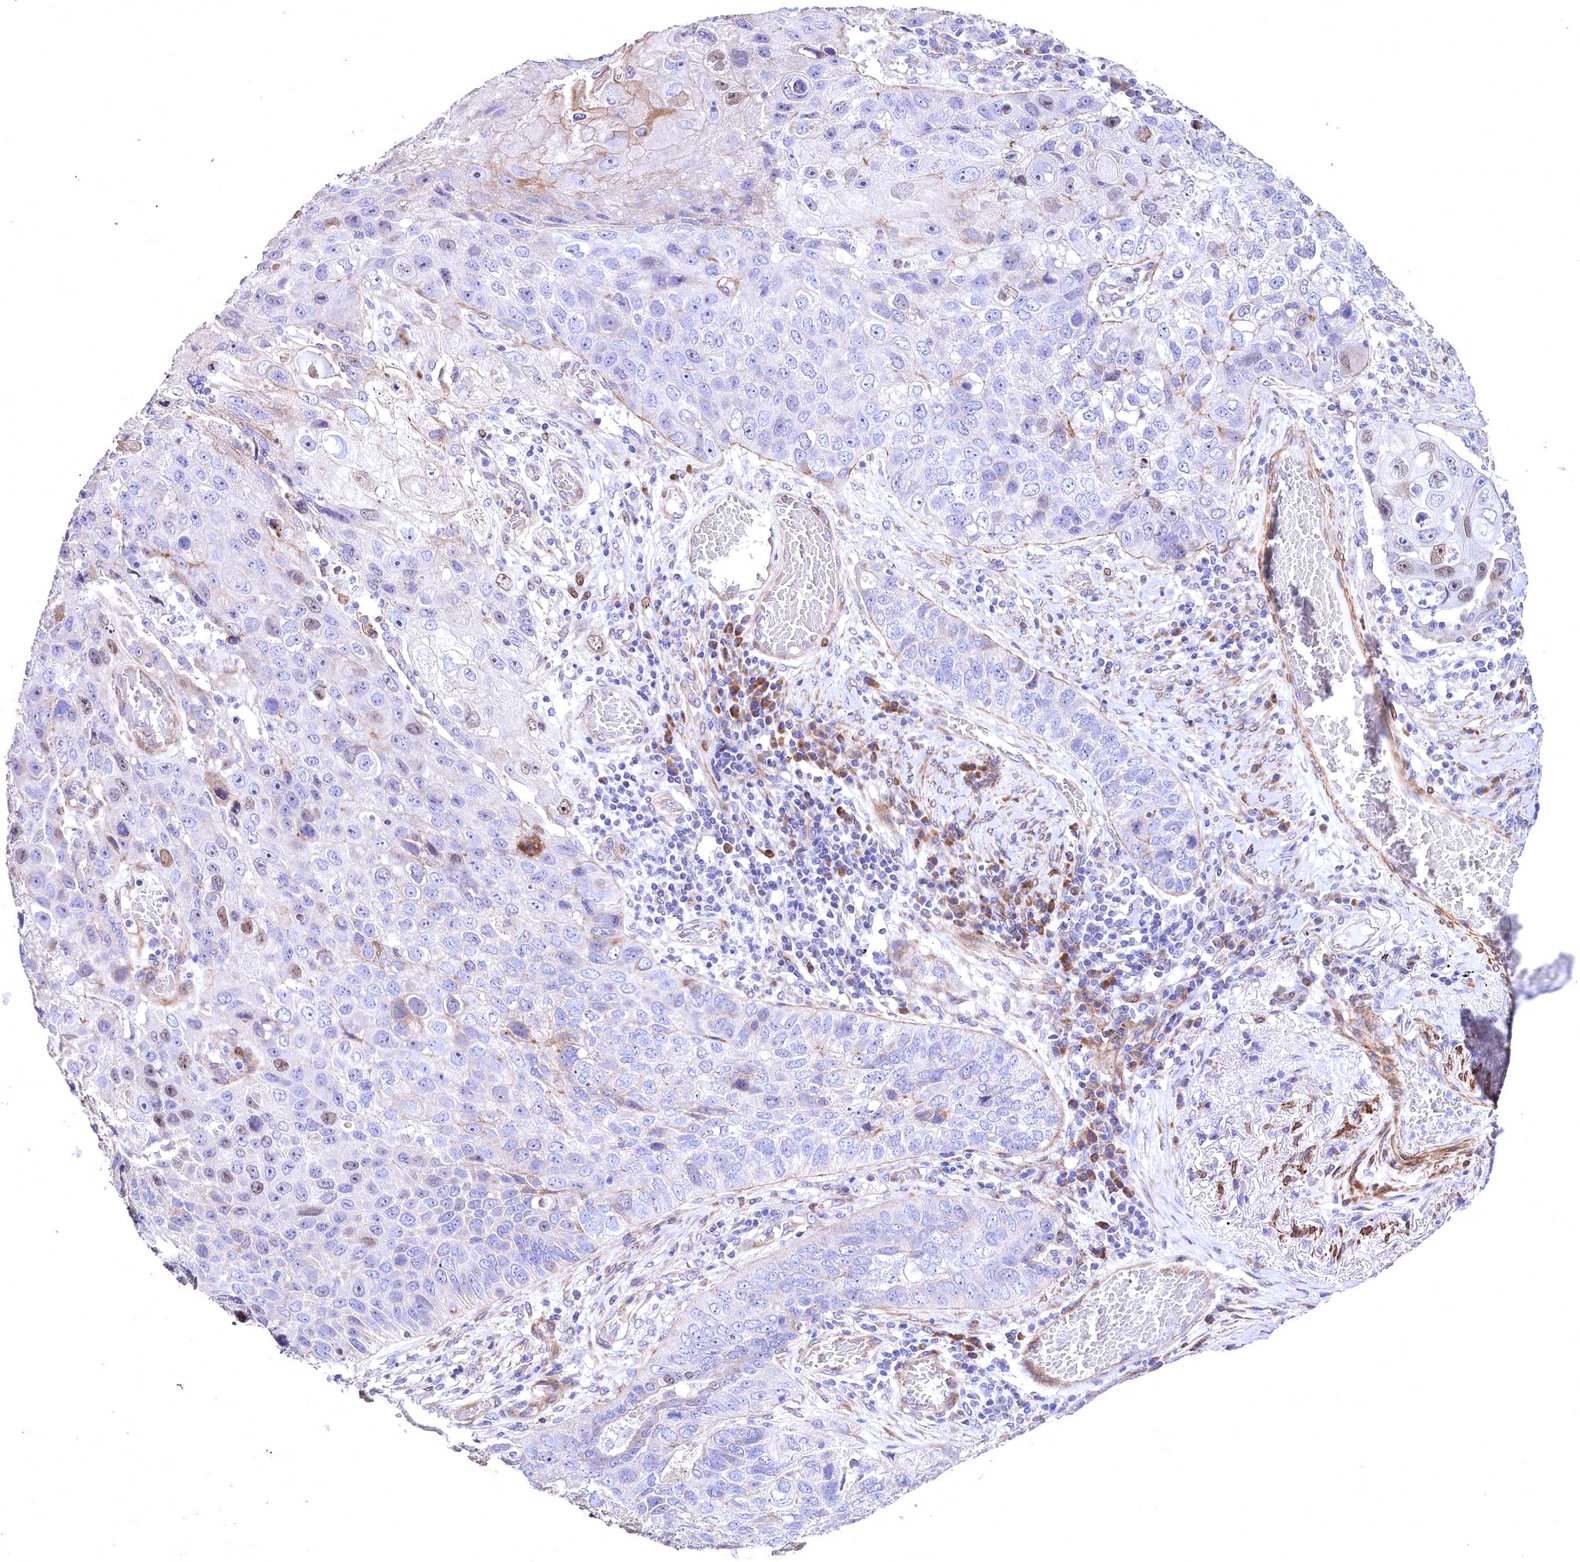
{"staining": {"intensity": "weak", "quantity": "<25%", "location": "nuclear"}, "tissue": "lung cancer", "cell_type": "Tumor cells", "image_type": "cancer", "snomed": [{"axis": "morphology", "description": "Squamous cell carcinoma, NOS"}, {"axis": "topography", "description": "Lung"}], "caption": "Tumor cells are negative for brown protein staining in lung cancer (squamous cell carcinoma). The staining is performed using DAB (3,3'-diaminobenzidine) brown chromogen with nuclei counter-stained in using hematoxylin.", "gene": "WNT8A", "patient": {"sex": "male", "age": 61}}